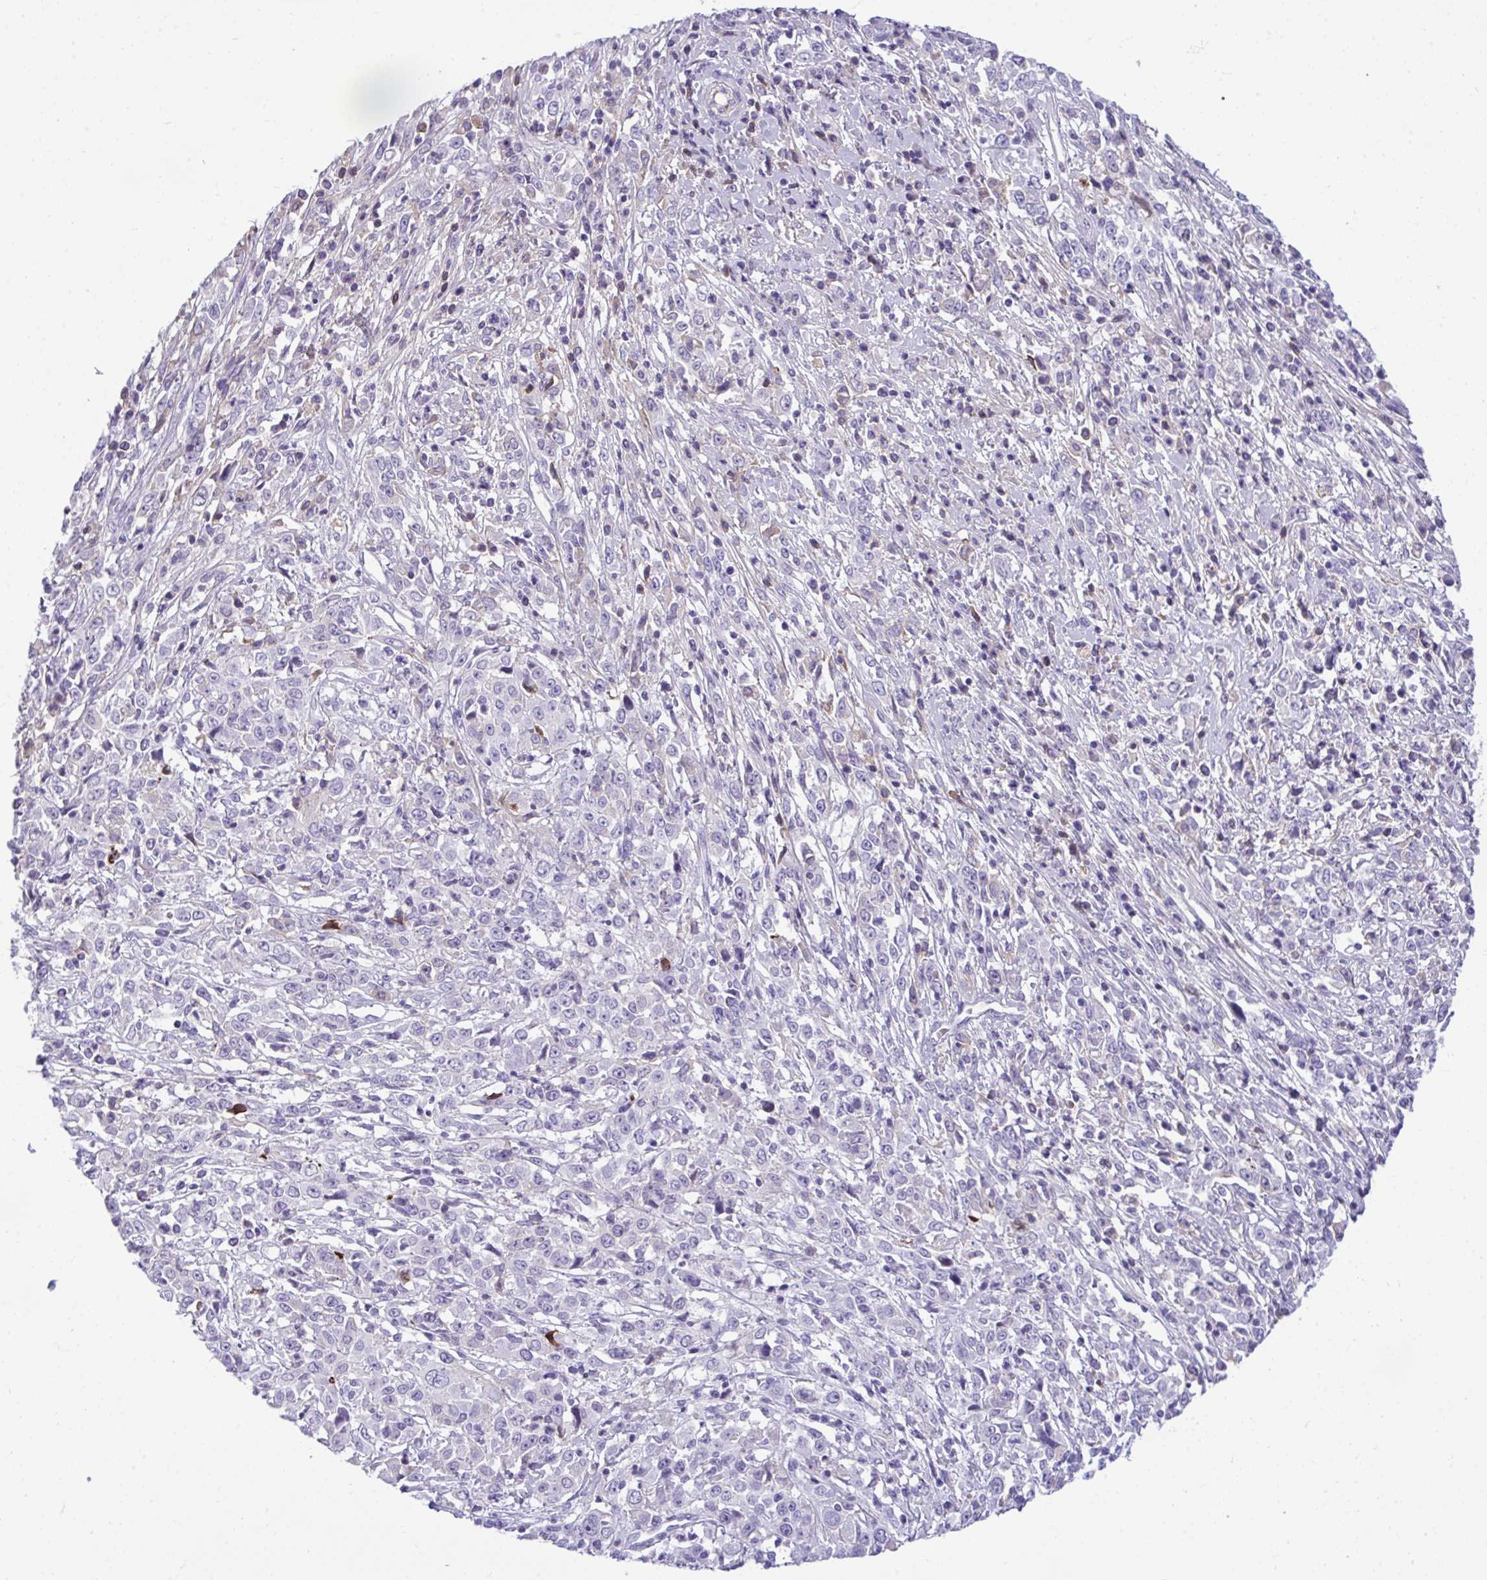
{"staining": {"intensity": "negative", "quantity": "none", "location": "none"}, "tissue": "cervical cancer", "cell_type": "Tumor cells", "image_type": "cancer", "snomed": [{"axis": "morphology", "description": "Adenocarcinoma, NOS"}, {"axis": "topography", "description": "Cervix"}], "caption": "DAB immunohistochemical staining of human cervical cancer exhibits no significant expression in tumor cells. Brightfield microscopy of immunohistochemistry (IHC) stained with DAB (brown) and hematoxylin (blue), captured at high magnification.", "gene": "PIGZ", "patient": {"sex": "female", "age": 40}}